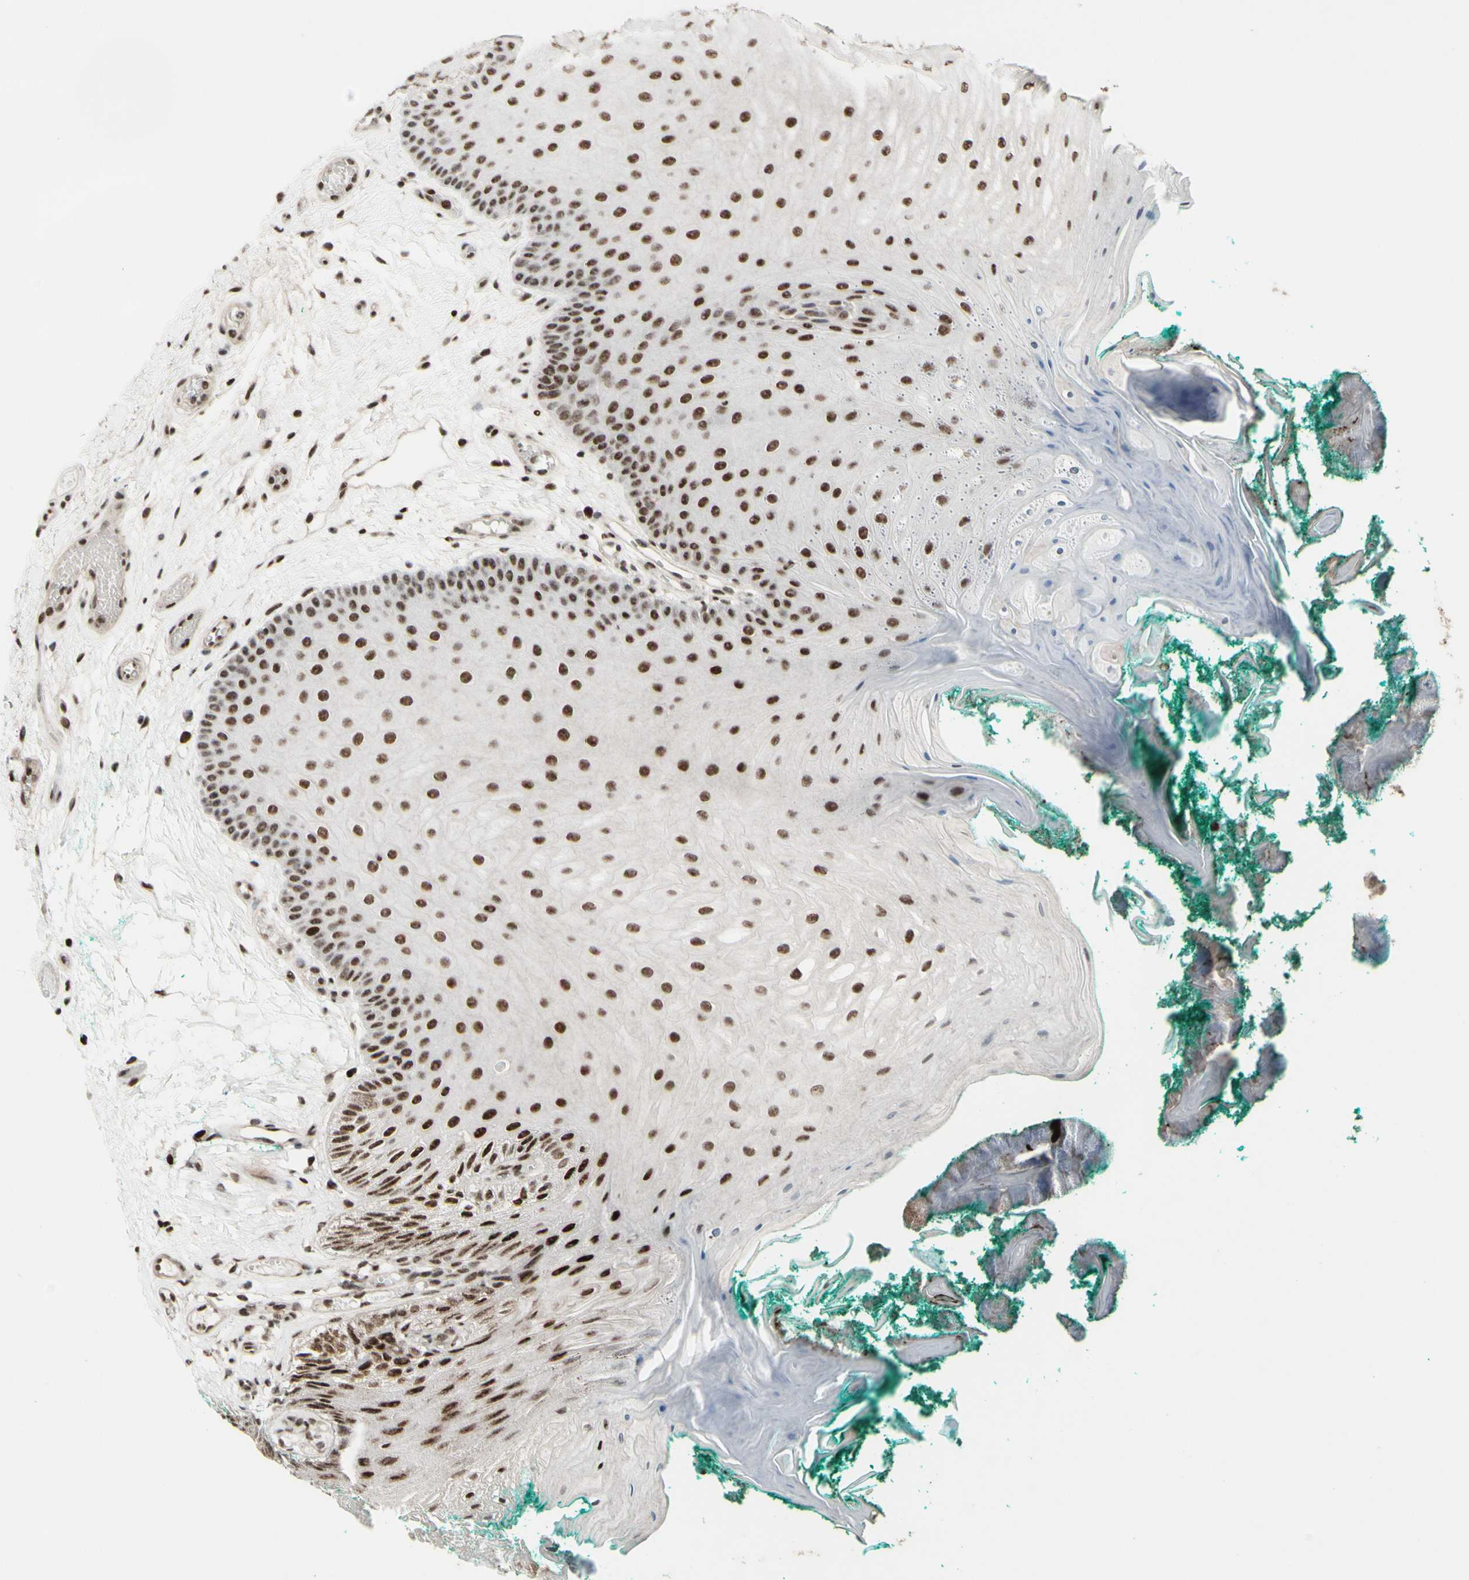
{"staining": {"intensity": "strong", "quantity": ">75%", "location": "nuclear"}, "tissue": "oral mucosa", "cell_type": "Squamous epithelial cells", "image_type": "normal", "snomed": [{"axis": "morphology", "description": "Normal tissue, NOS"}, {"axis": "topography", "description": "Skeletal muscle"}, {"axis": "topography", "description": "Oral tissue"}], "caption": "Immunohistochemistry (IHC) of benign human oral mucosa displays high levels of strong nuclear positivity in approximately >75% of squamous epithelial cells.", "gene": "SUPT6H", "patient": {"sex": "male", "age": 58}}